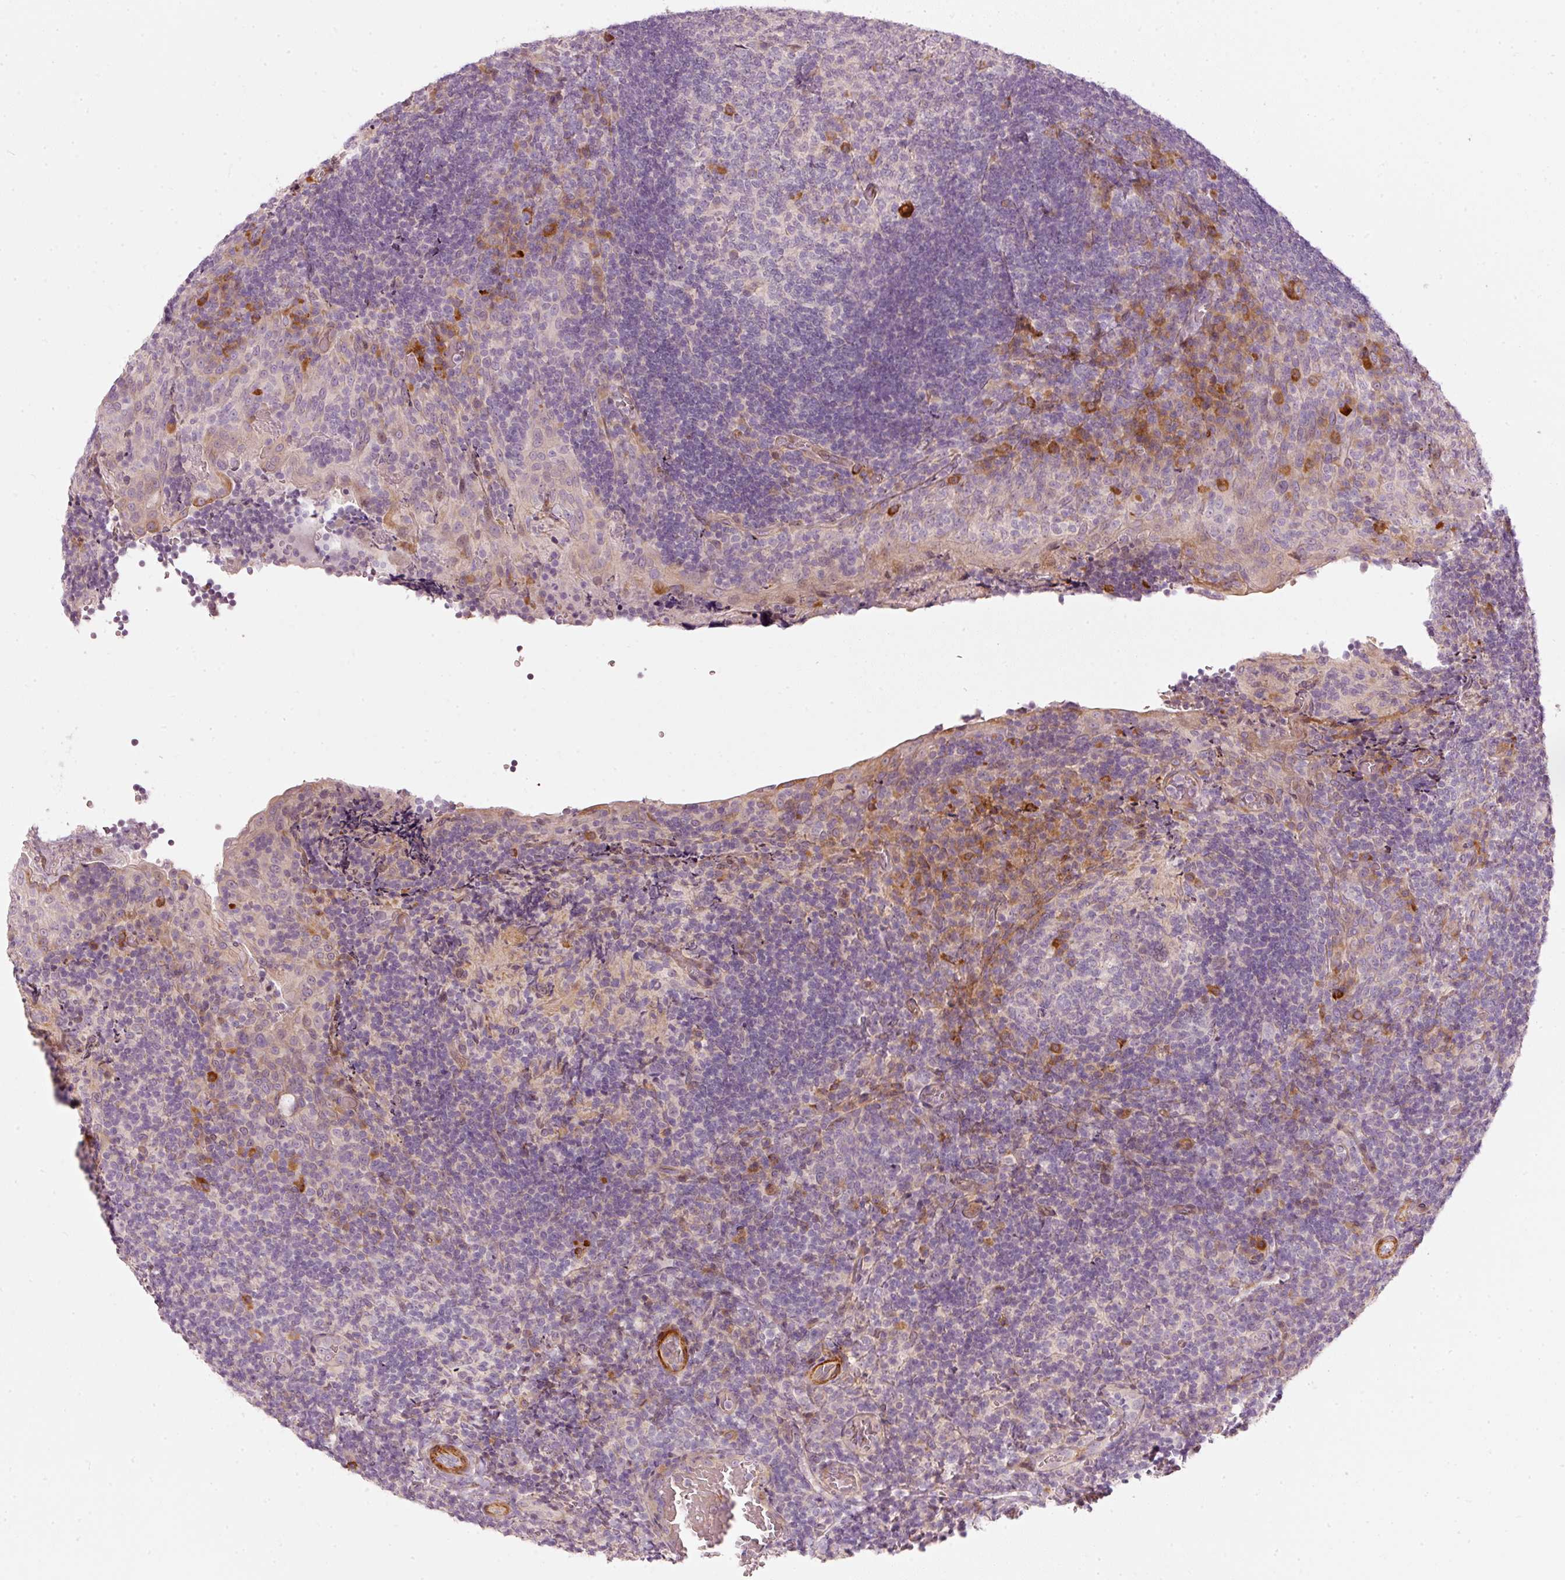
{"staining": {"intensity": "moderate", "quantity": "<25%", "location": "cytoplasmic/membranous"}, "tissue": "tonsil", "cell_type": "Germinal center cells", "image_type": "normal", "snomed": [{"axis": "morphology", "description": "Normal tissue, NOS"}, {"axis": "topography", "description": "Tonsil"}], "caption": "An IHC image of unremarkable tissue is shown. Protein staining in brown shows moderate cytoplasmic/membranous positivity in tonsil within germinal center cells.", "gene": "KCNQ1", "patient": {"sex": "male", "age": 17}}